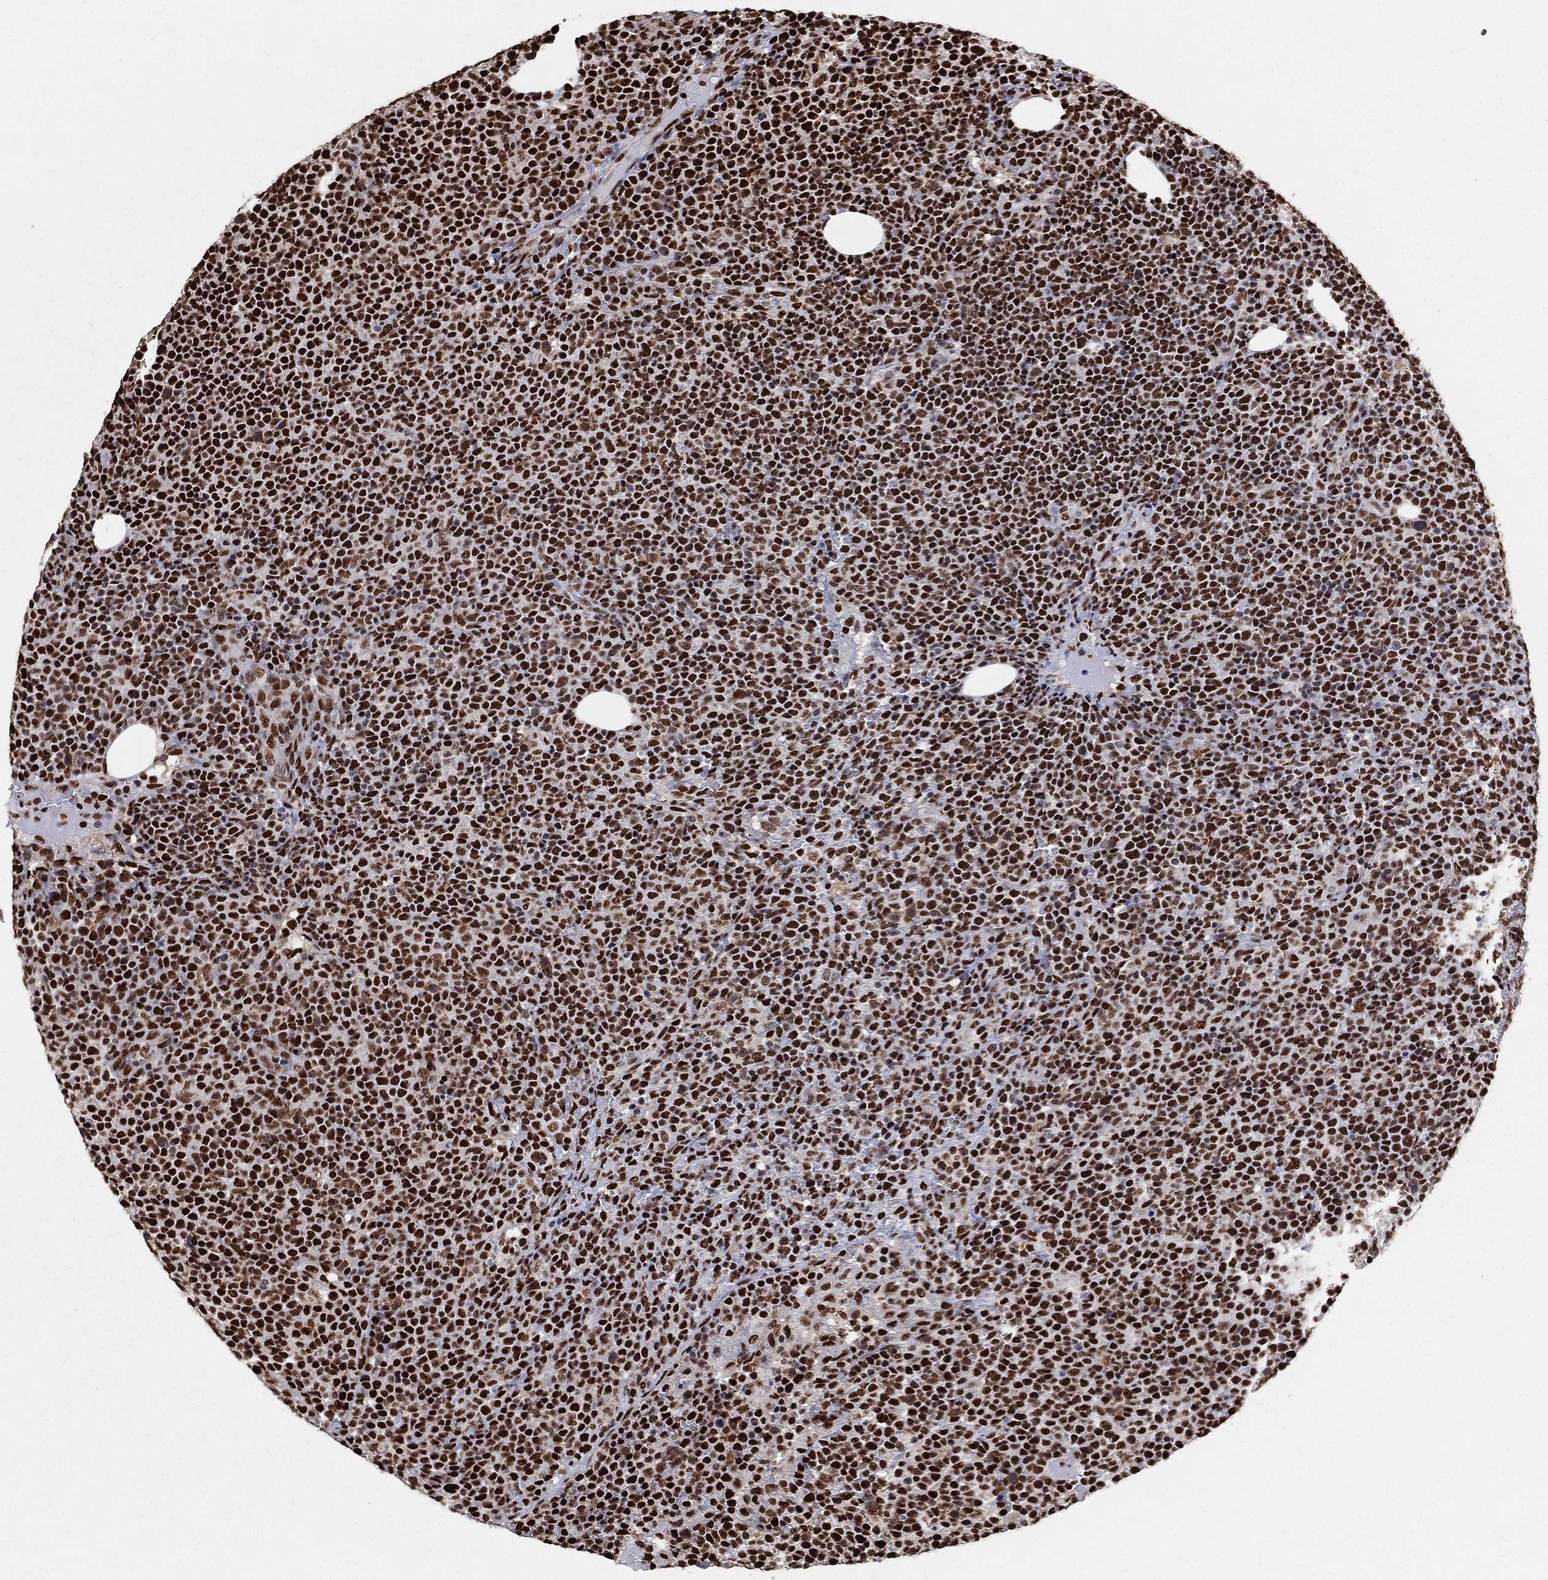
{"staining": {"intensity": "strong", "quantity": ">75%", "location": "nuclear"}, "tissue": "lymphoma", "cell_type": "Tumor cells", "image_type": "cancer", "snomed": [{"axis": "morphology", "description": "Malignant lymphoma, non-Hodgkin's type, High grade"}, {"axis": "topography", "description": "Lymph node"}], "caption": "High-grade malignant lymphoma, non-Hodgkin's type was stained to show a protein in brown. There is high levels of strong nuclear positivity in about >75% of tumor cells.", "gene": "TP53BP1", "patient": {"sex": "male", "age": 61}}